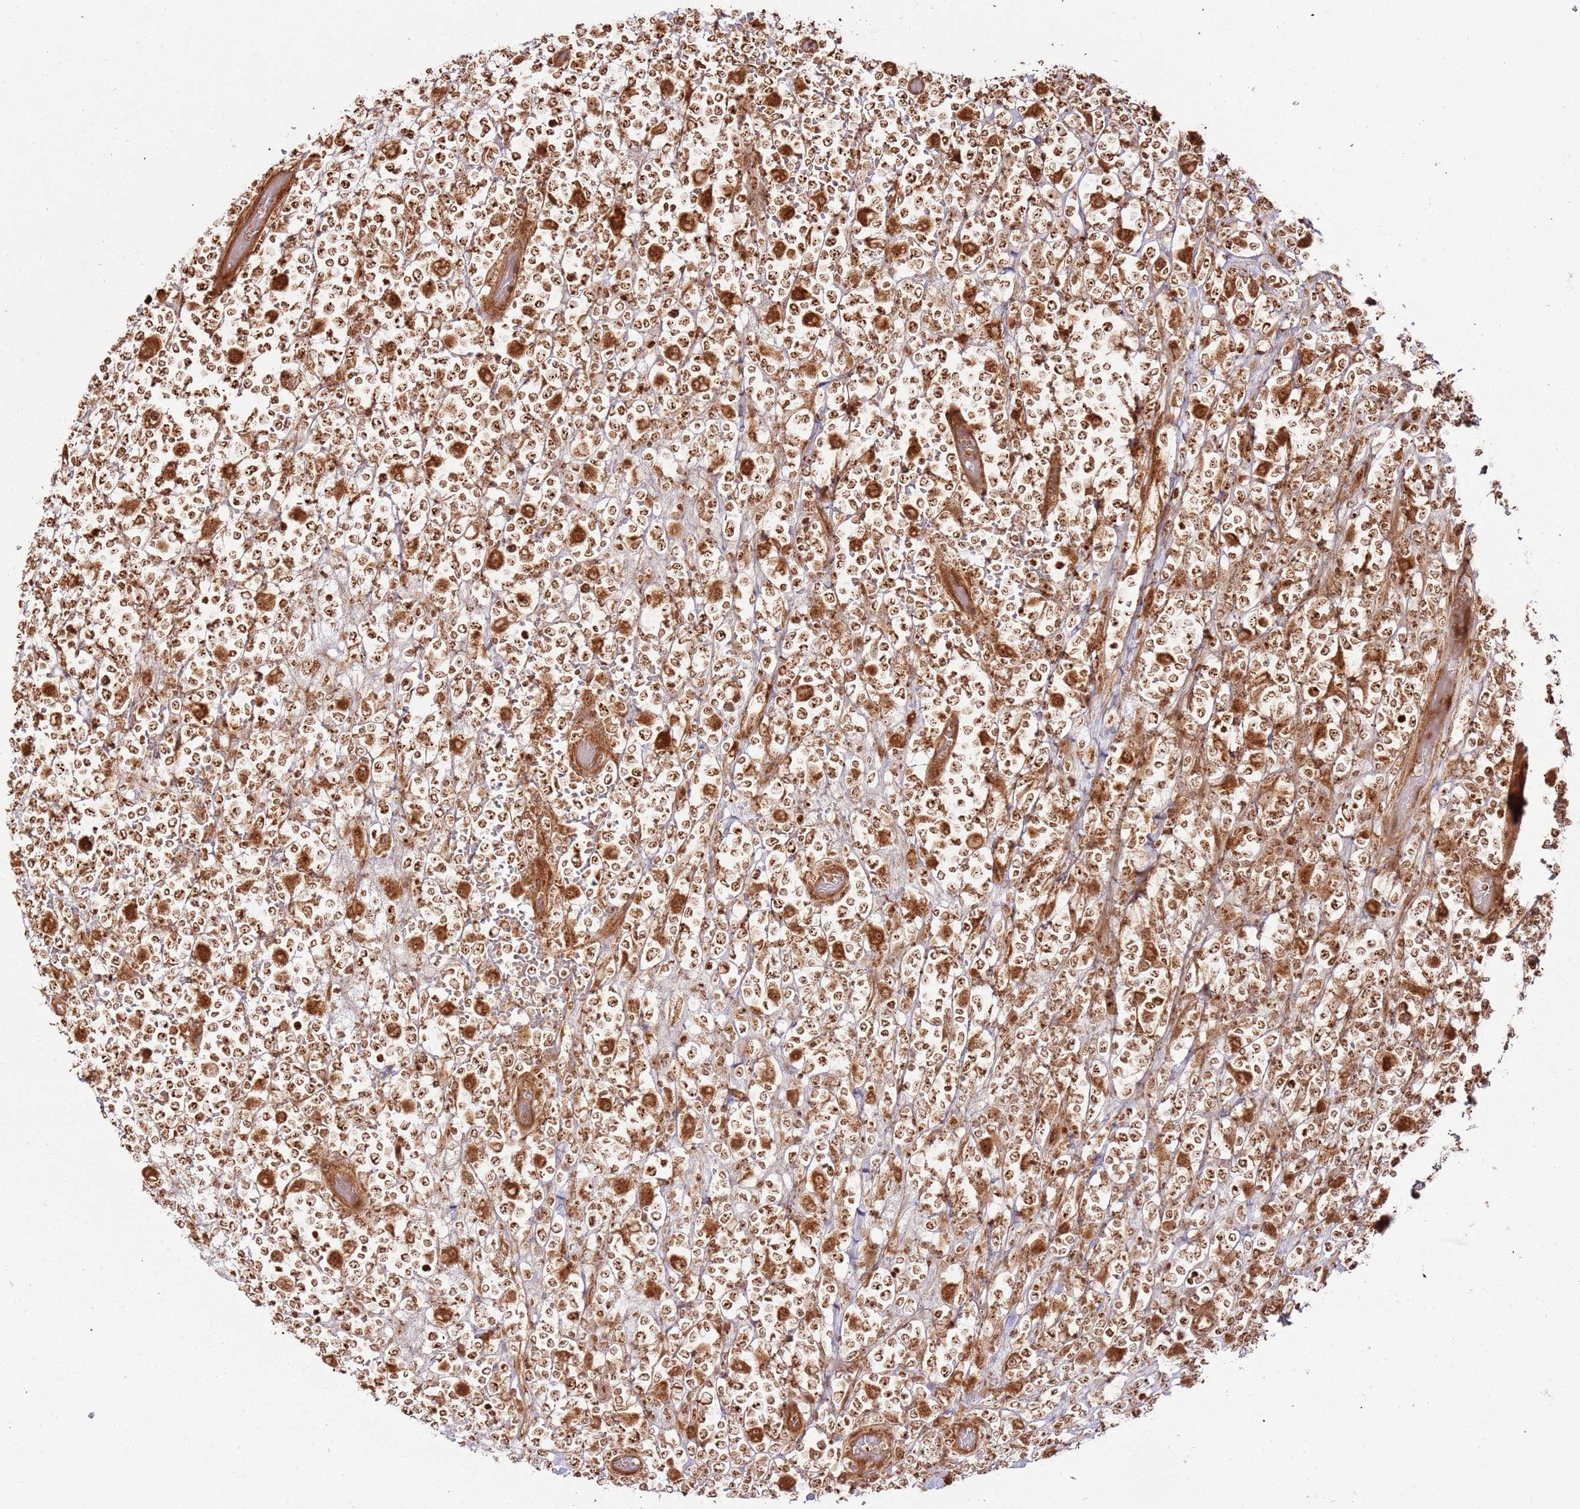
{"staining": {"intensity": "strong", "quantity": ">75%", "location": "cytoplasmic/membranous,nuclear"}, "tissue": "lymphoma", "cell_type": "Tumor cells", "image_type": "cancer", "snomed": [{"axis": "morphology", "description": "Malignant lymphoma, non-Hodgkin's type, High grade"}, {"axis": "topography", "description": "Colon"}], "caption": "Immunohistochemical staining of high-grade malignant lymphoma, non-Hodgkin's type demonstrates high levels of strong cytoplasmic/membranous and nuclear protein positivity in approximately >75% of tumor cells.", "gene": "TBC1D13", "patient": {"sex": "female", "age": 53}}